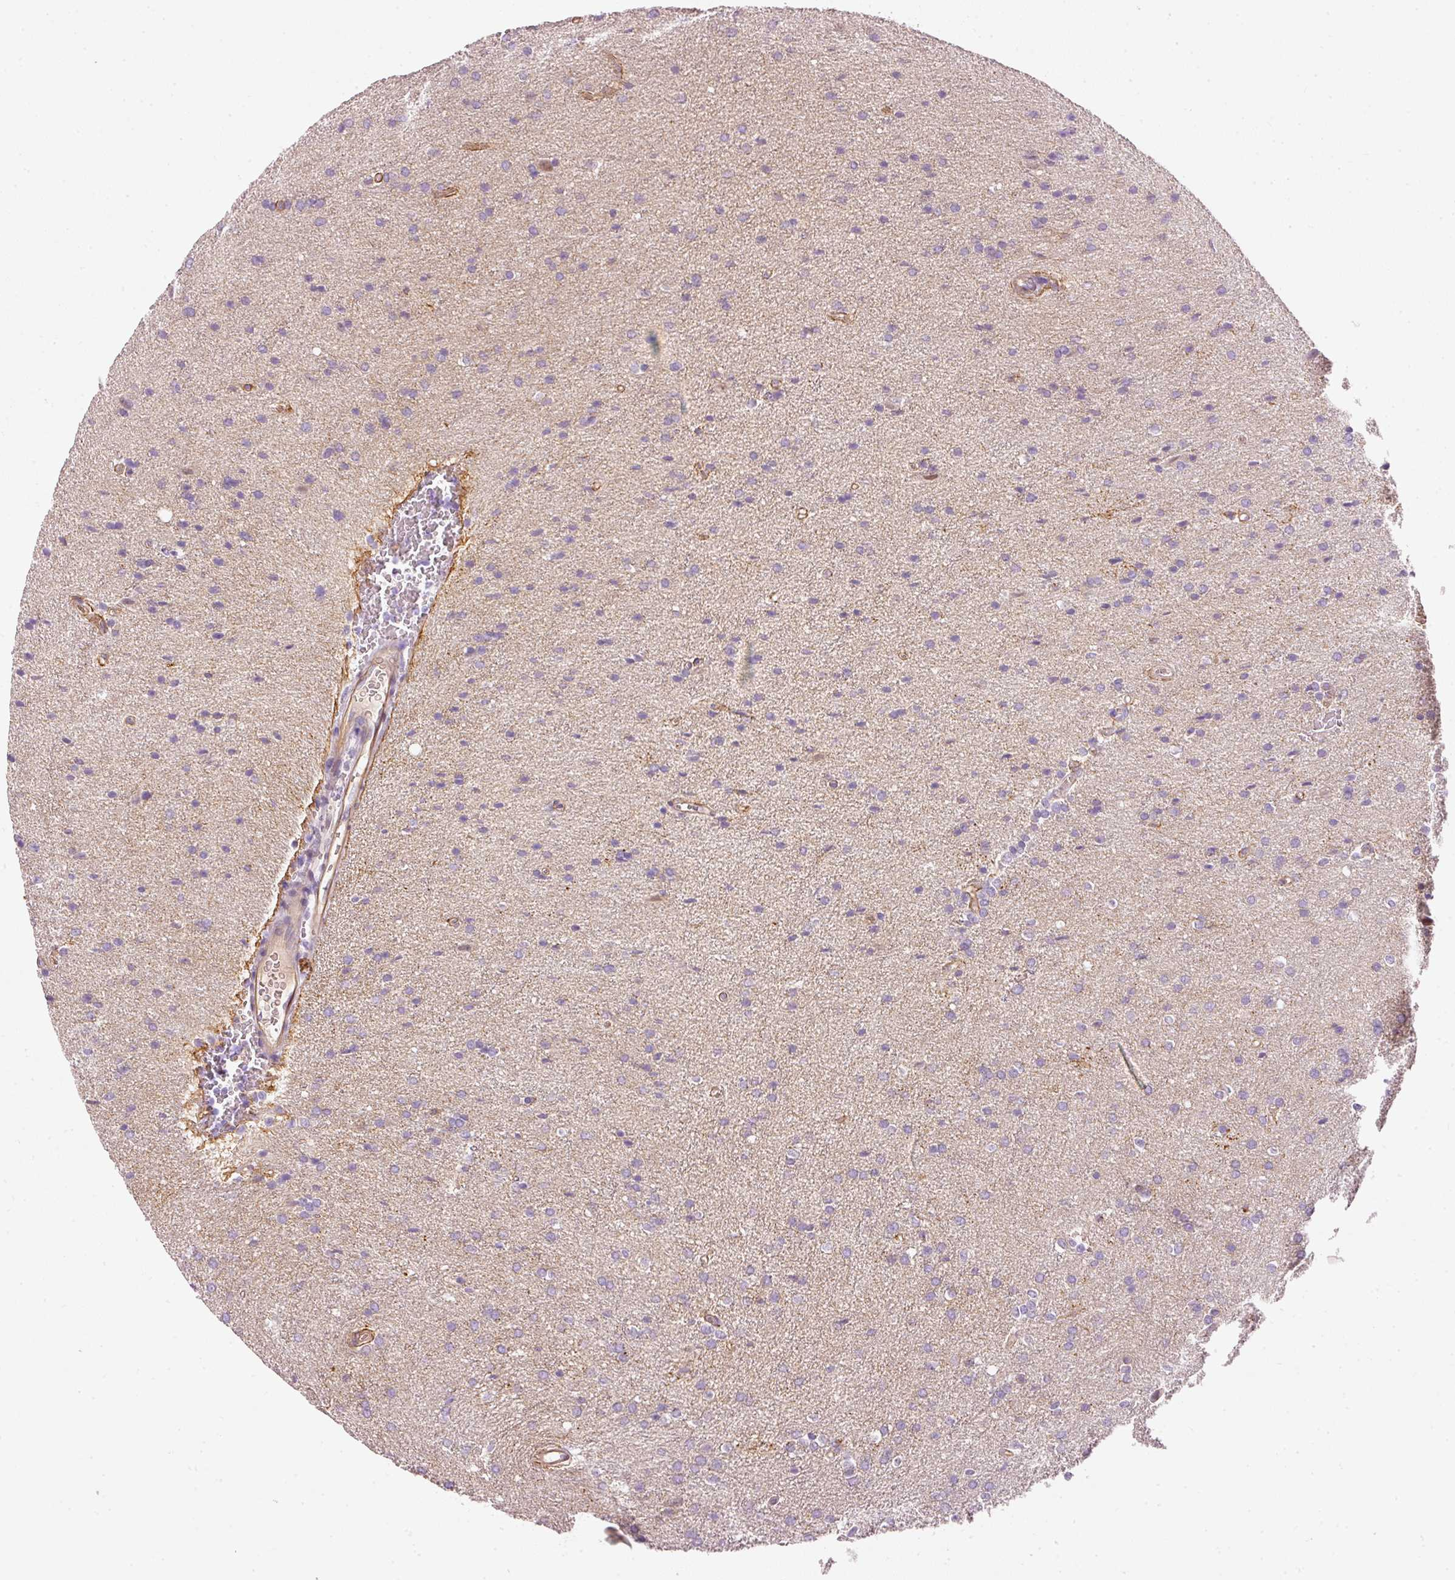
{"staining": {"intensity": "negative", "quantity": "none", "location": "none"}, "tissue": "glioma", "cell_type": "Tumor cells", "image_type": "cancer", "snomed": [{"axis": "morphology", "description": "Glioma, malignant, Low grade"}, {"axis": "topography", "description": "Brain"}], "caption": "High power microscopy micrograph of an immunohistochemistry photomicrograph of malignant glioma (low-grade), revealing no significant expression in tumor cells. (Brightfield microscopy of DAB (3,3'-diaminobenzidine) immunohistochemistry (IHC) at high magnification).", "gene": "OSR2", "patient": {"sex": "female", "age": 34}}